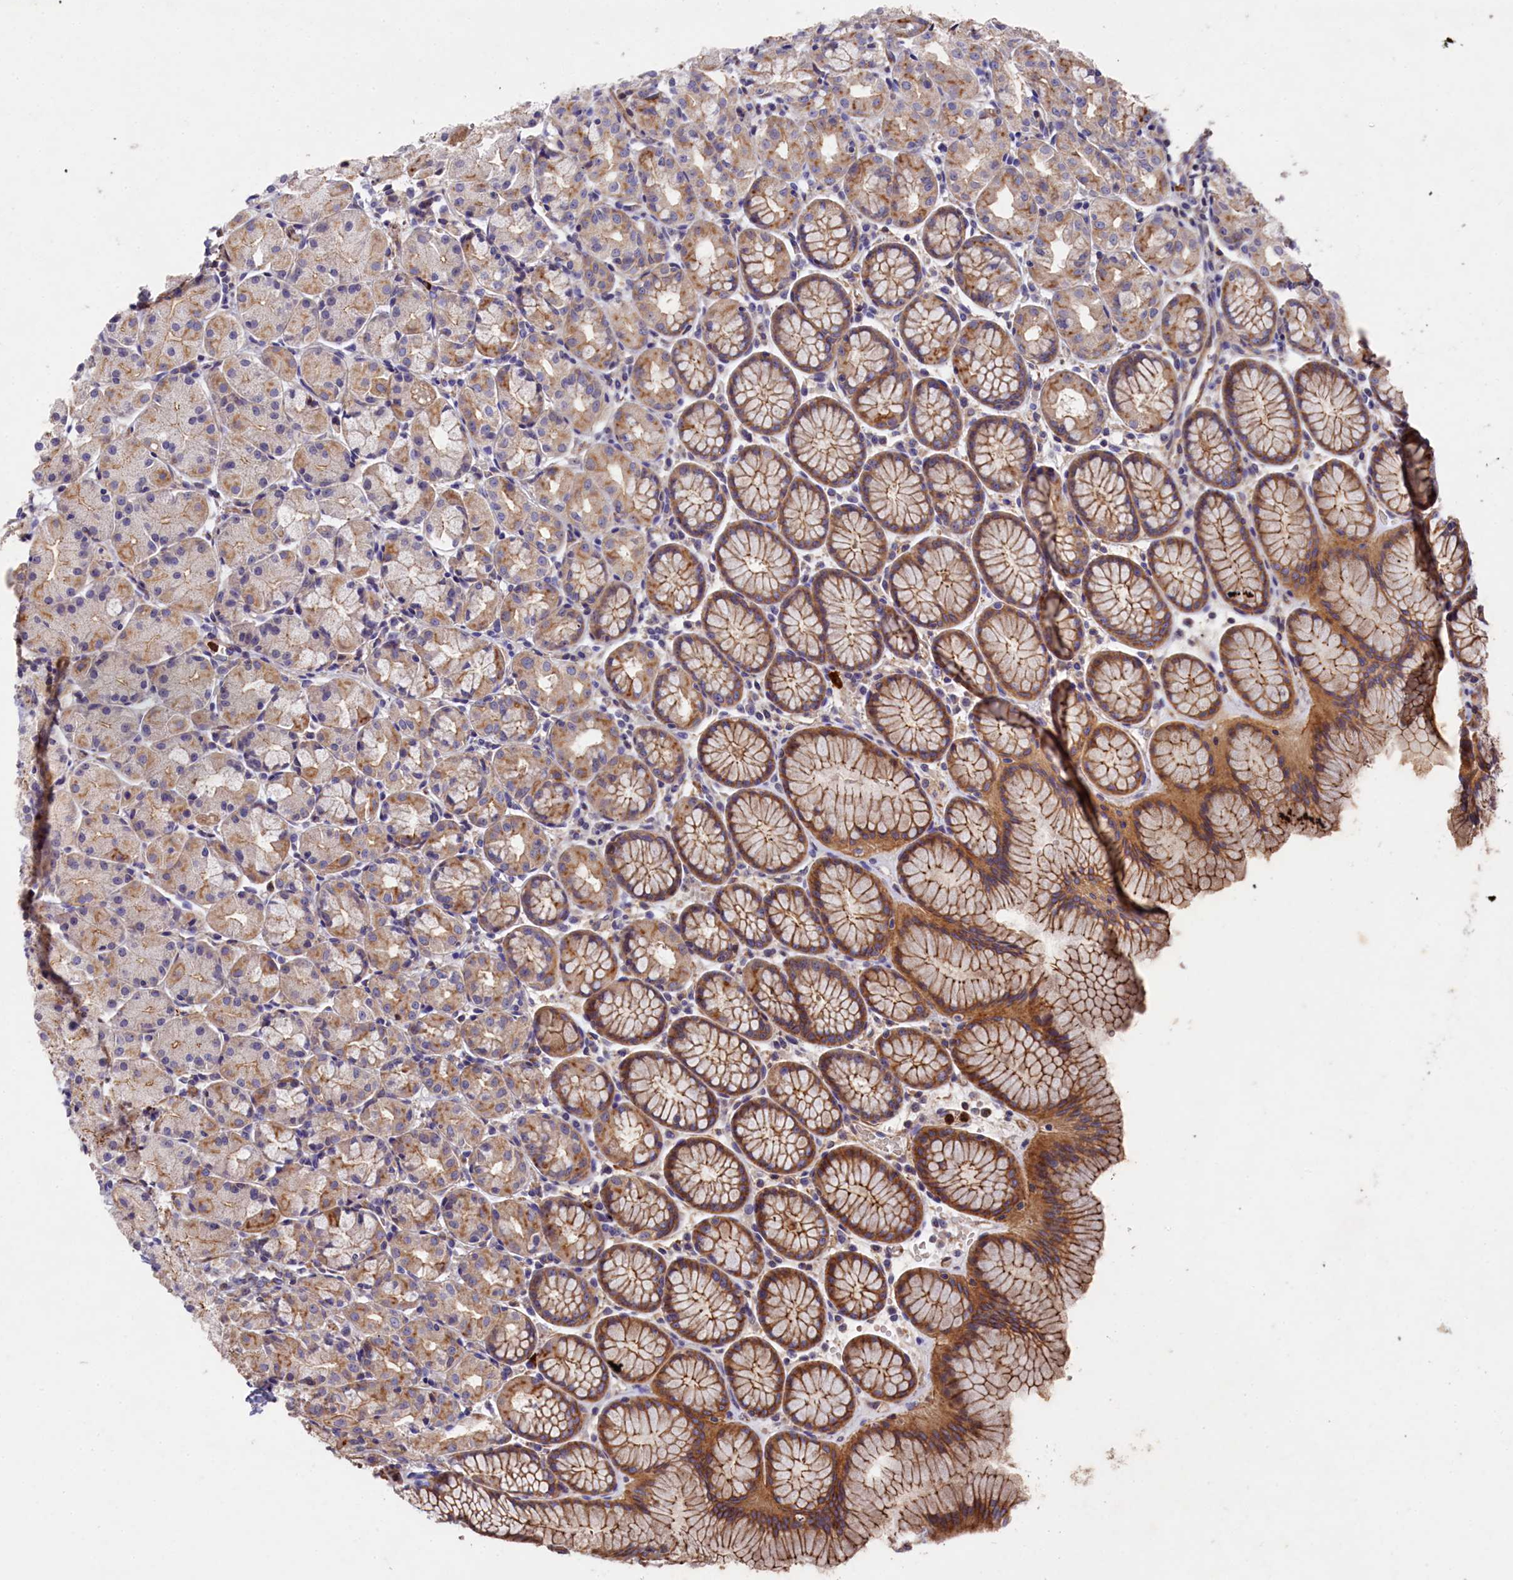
{"staining": {"intensity": "moderate", "quantity": ">75%", "location": "cytoplasmic/membranous"}, "tissue": "stomach", "cell_type": "Glandular cells", "image_type": "normal", "snomed": [{"axis": "morphology", "description": "Normal tissue, NOS"}, {"axis": "topography", "description": "Stomach, upper"}], "caption": "High-magnification brightfield microscopy of normal stomach stained with DAB (3,3'-diaminobenzidine) (brown) and counterstained with hematoxylin (blue). glandular cells exhibit moderate cytoplasmic/membranous staining is appreciated in approximately>75% of cells. The protein is stained brown, and the nuclei are stained in blue (DAB (3,3'-diaminobenzidine) IHC with brightfield microscopy, high magnification).", "gene": "RAPSN", "patient": {"sex": "male", "age": 47}}